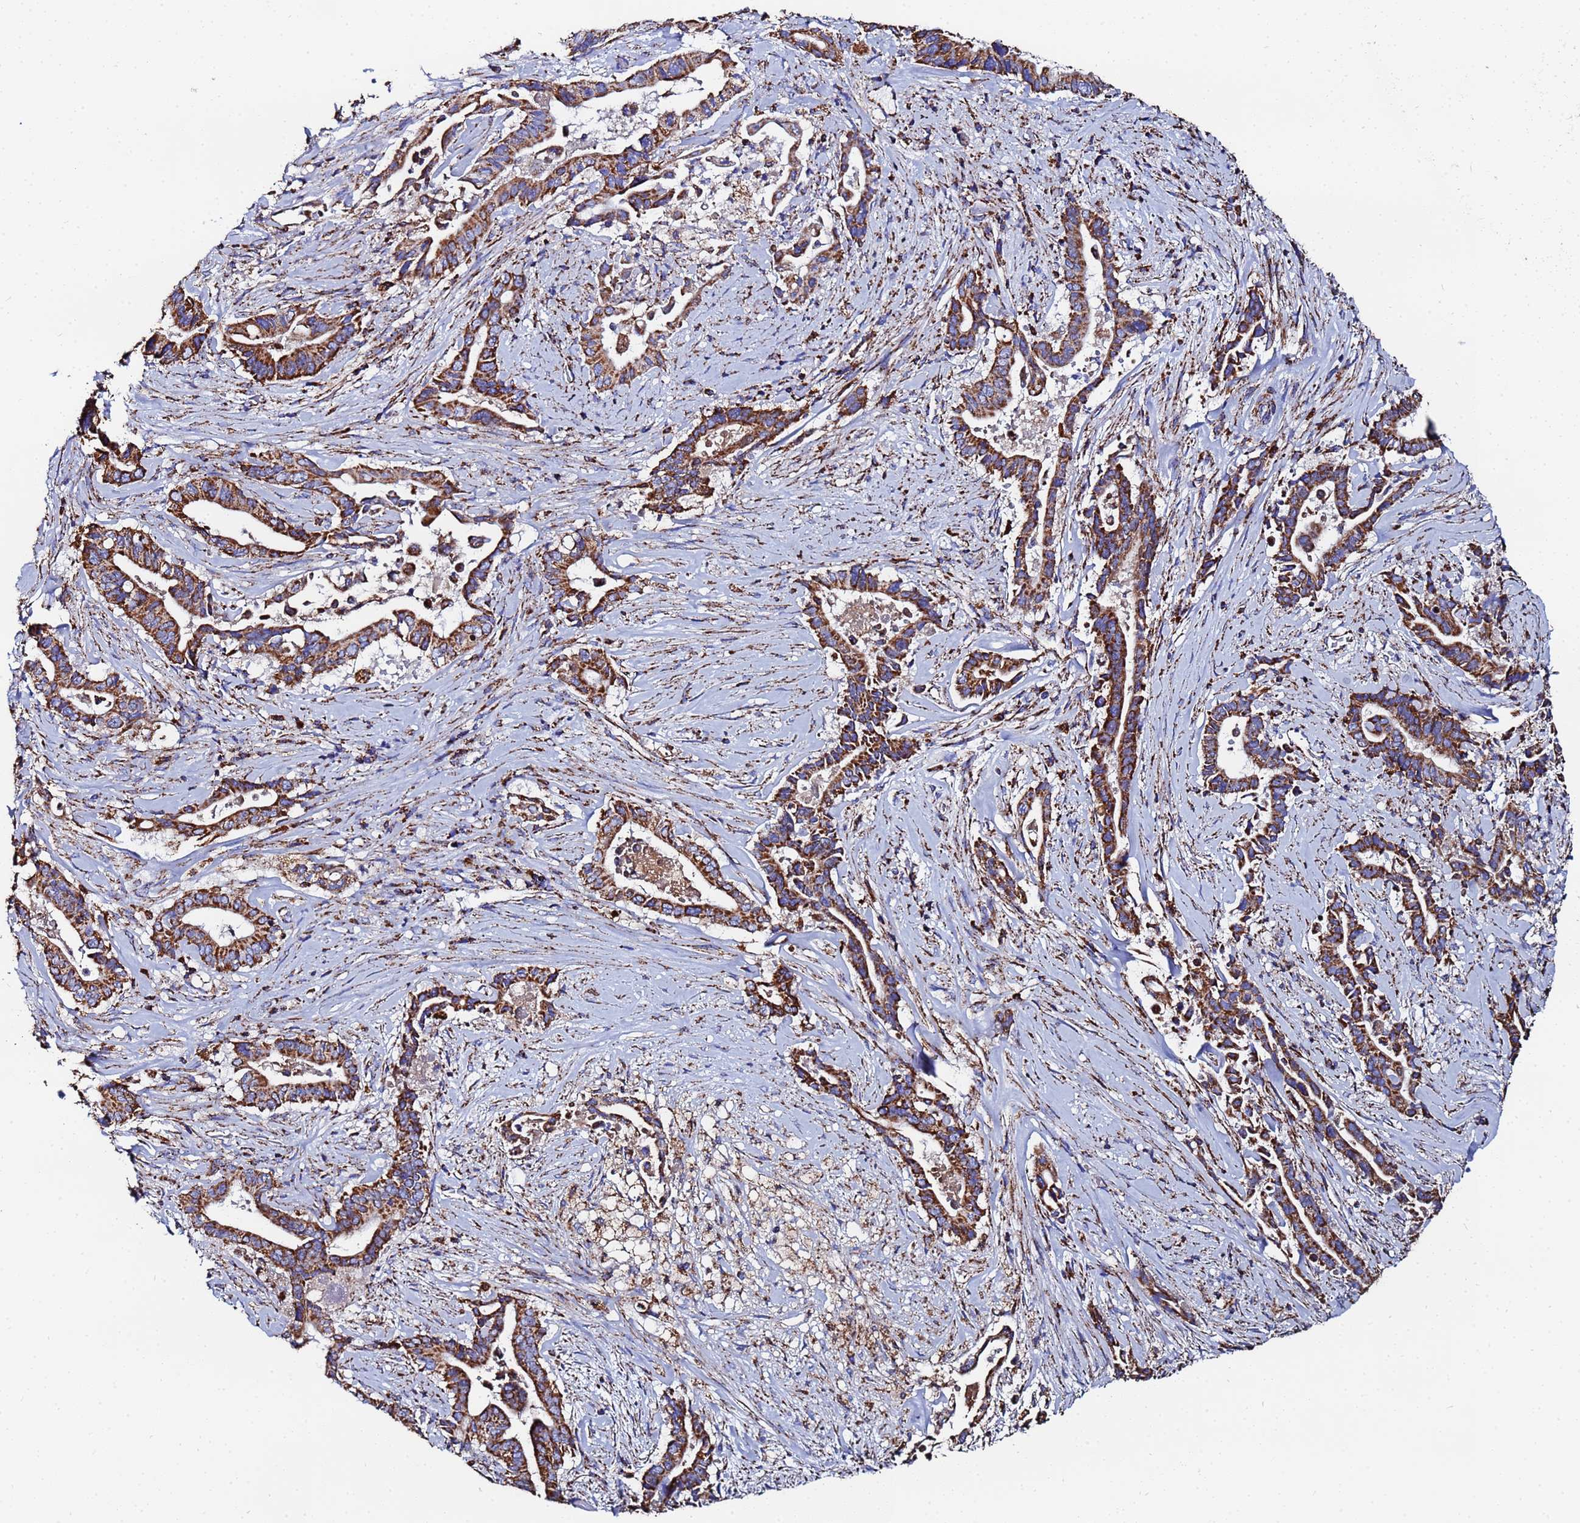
{"staining": {"intensity": "strong", "quantity": ">75%", "location": "cytoplasmic/membranous"}, "tissue": "pancreatic cancer", "cell_type": "Tumor cells", "image_type": "cancer", "snomed": [{"axis": "morphology", "description": "Adenocarcinoma, NOS"}, {"axis": "topography", "description": "Pancreas"}], "caption": "Pancreatic adenocarcinoma was stained to show a protein in brown. There is high levels of strong cytoplasmic/membranous positivity in approximately >75% of tumor cells.", "gene": "GLUD1", "patient": {"sex": "female", "age": 77}}